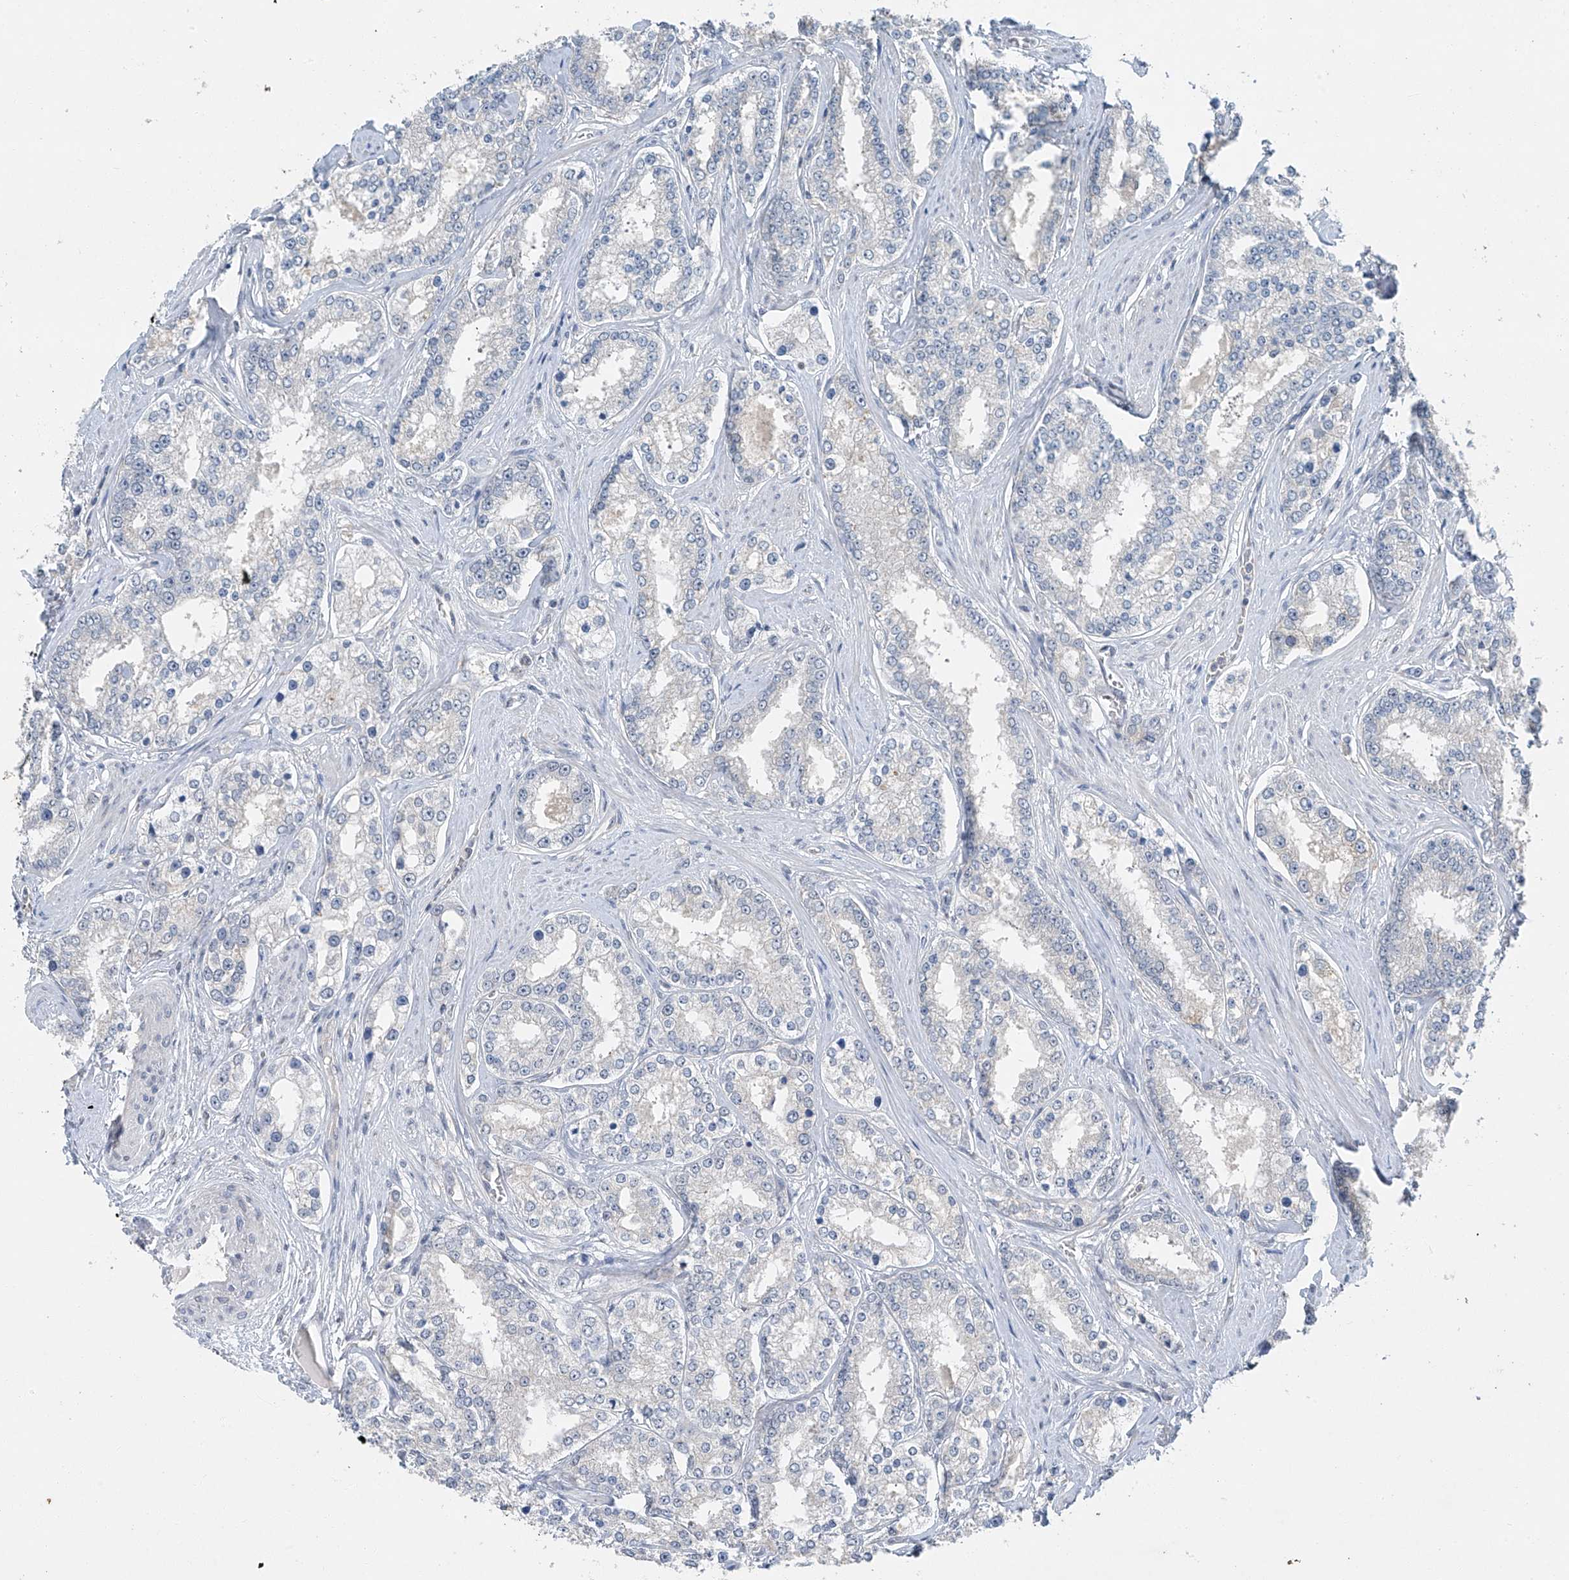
{"staining": {"intensity": "negative", "quantity": "none", "location": "none"}, "tissue": "prostate cancer", "cell_type": "Tumor cells", "image_type": "cancer", "snomed": [{"axis": "morphology", "description": "Normal tissue, NOS"}, {"axis": "morphology", "description": "Adenocarcinoma, High grade"}, {"axis": "topography", "description": "Prostate"}], "caption": "Tumor cells show no significant protein staining in prostate cancer (adenocarcinoma (high-grade)).", "gene": "TAF8", "patient": {"sex": "male", "age": 83}}